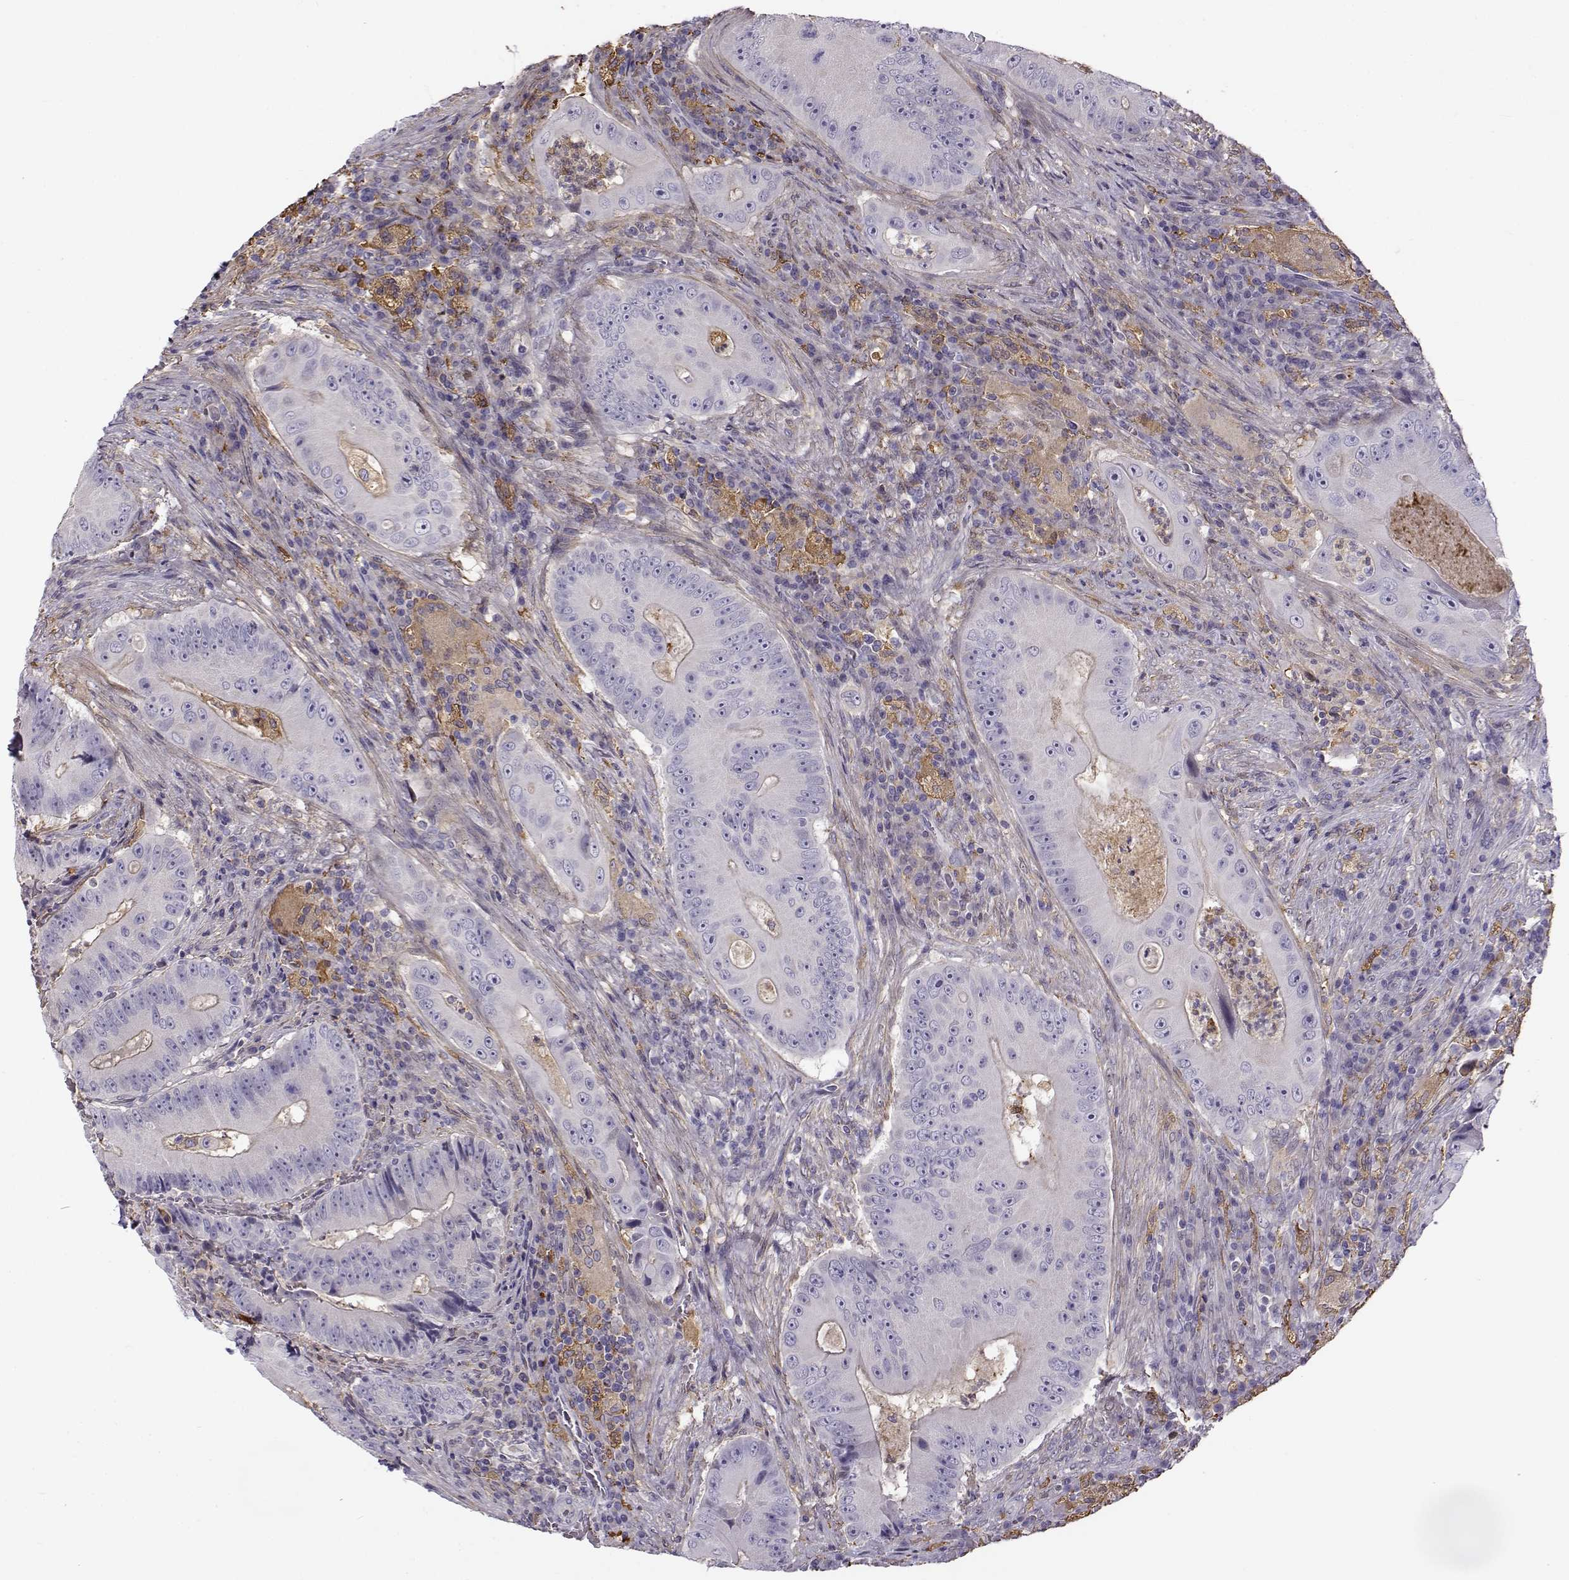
{"staining": {"intensity": "negative", "quantity": "none", "location": "none"}, "tissue": "colorectal cancer", "cell_type": "Tumor cells", "image_type": "cancer", "snomed": [{"axis": "morphology", "description": "Adenocarcinoma, NOS"}, {"axis": "topography", "description": "Colon"}], "caption": "High magnification brightfield microscopy of colorectal cancer (adenocarcinoma) stained with DAB (3,3'-diaminobenzidine) (brown) and counterstained with hematoxylin (blue): tumor cells show no significant positivity.", "gene": "UCP3", "patient": {"sex": "female", "age": 86}}